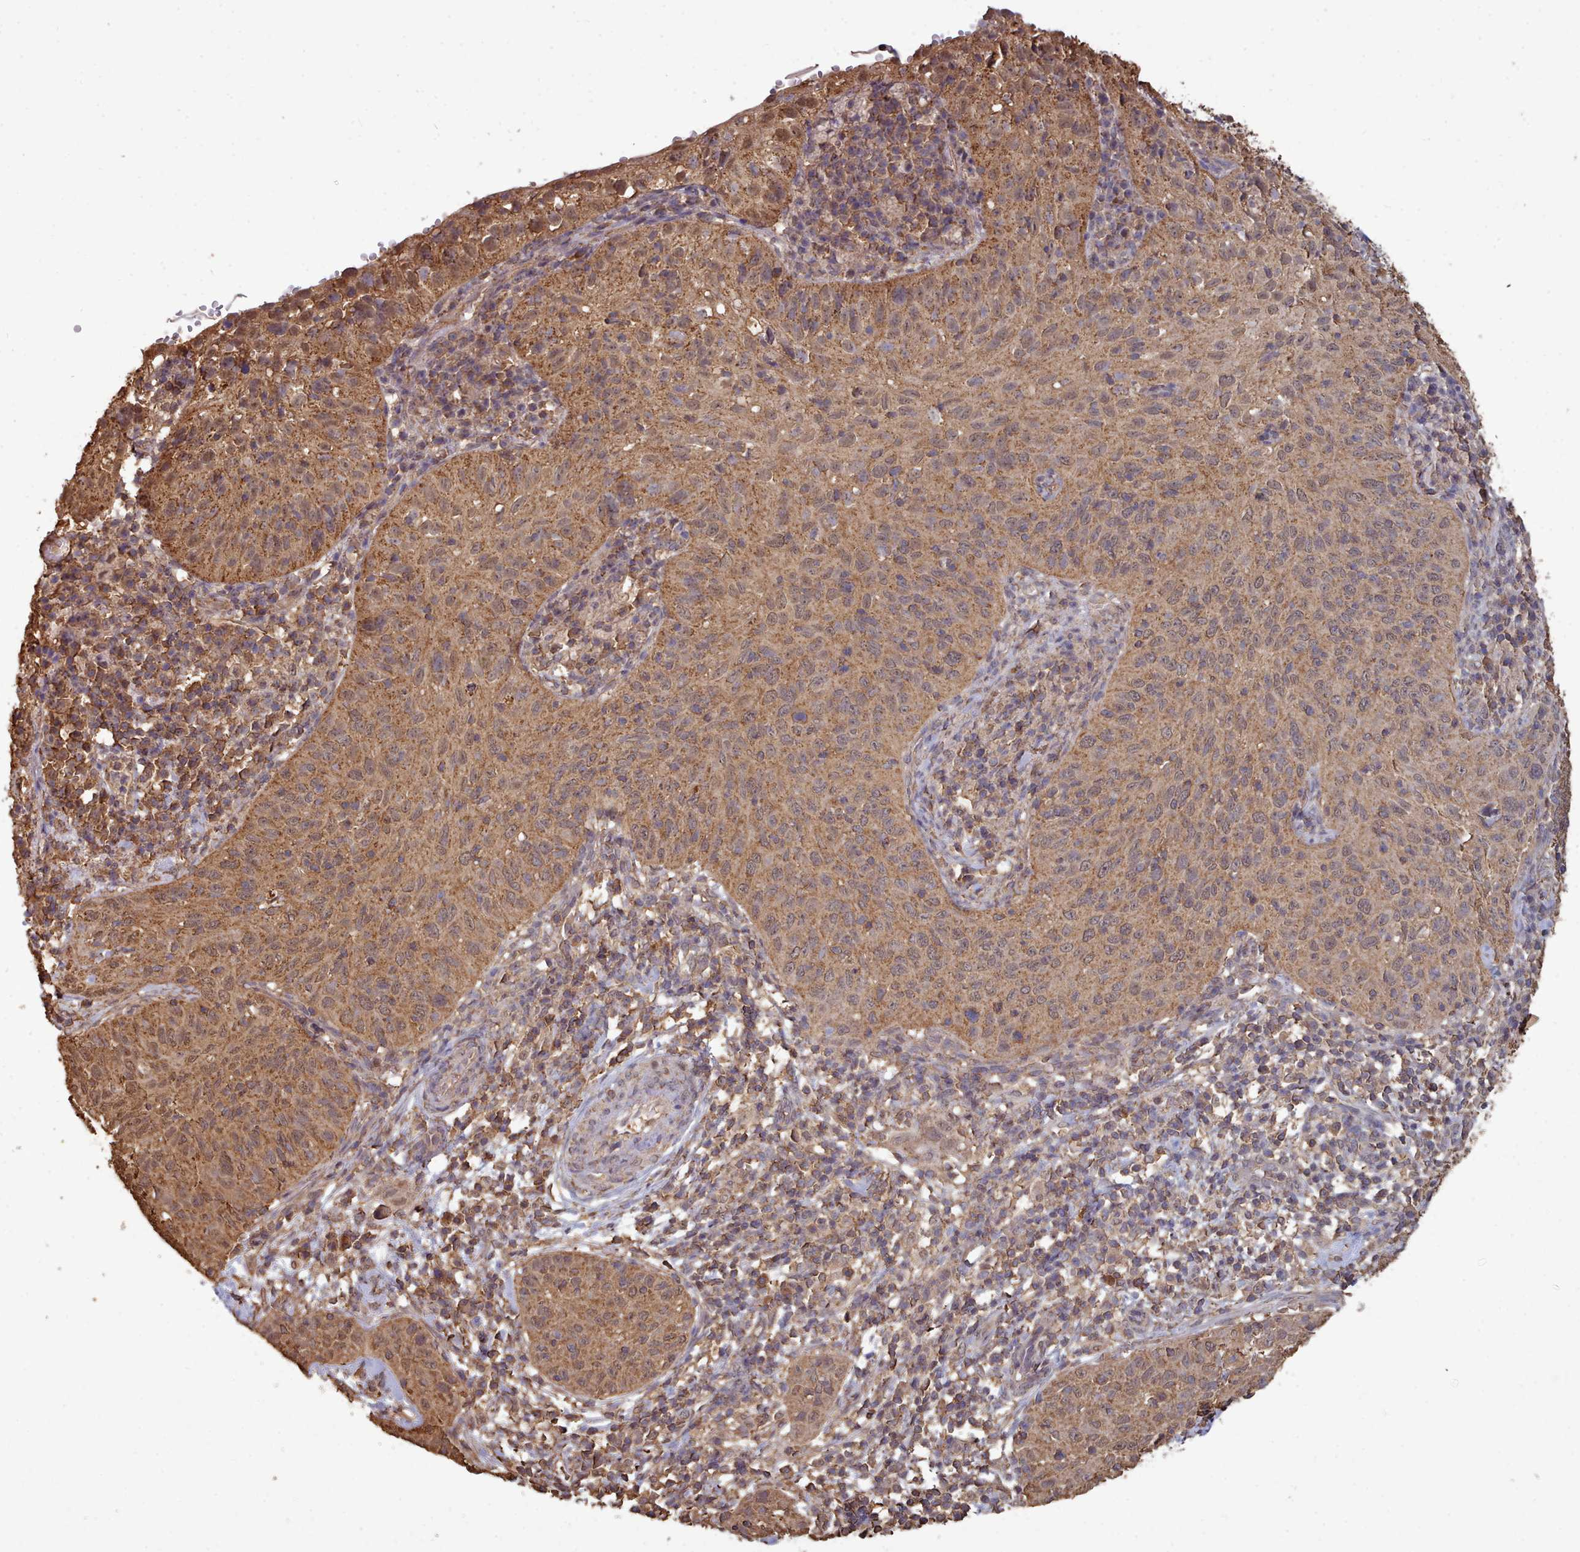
{"staining": {"intensity": "moderate", "quantity": ">75%", "location": "nuclear"}, "tissue": "cervical cancer", "cell_type": "Tumor cells", "image_type": "cancer", "snomed": [{"axis": "morphology", "description": "Squamous cell carcinoma, NOS"}, {"axis": "topography", "description": "Cervix"}], "caption": "Immunohistochemical staining of cervical cancer demonstrates medium levels of moderate nuclear protein staining in about >75% of tumor cells.", "gene": "METRN", "patient": {"sex": "female", "age": 30}}